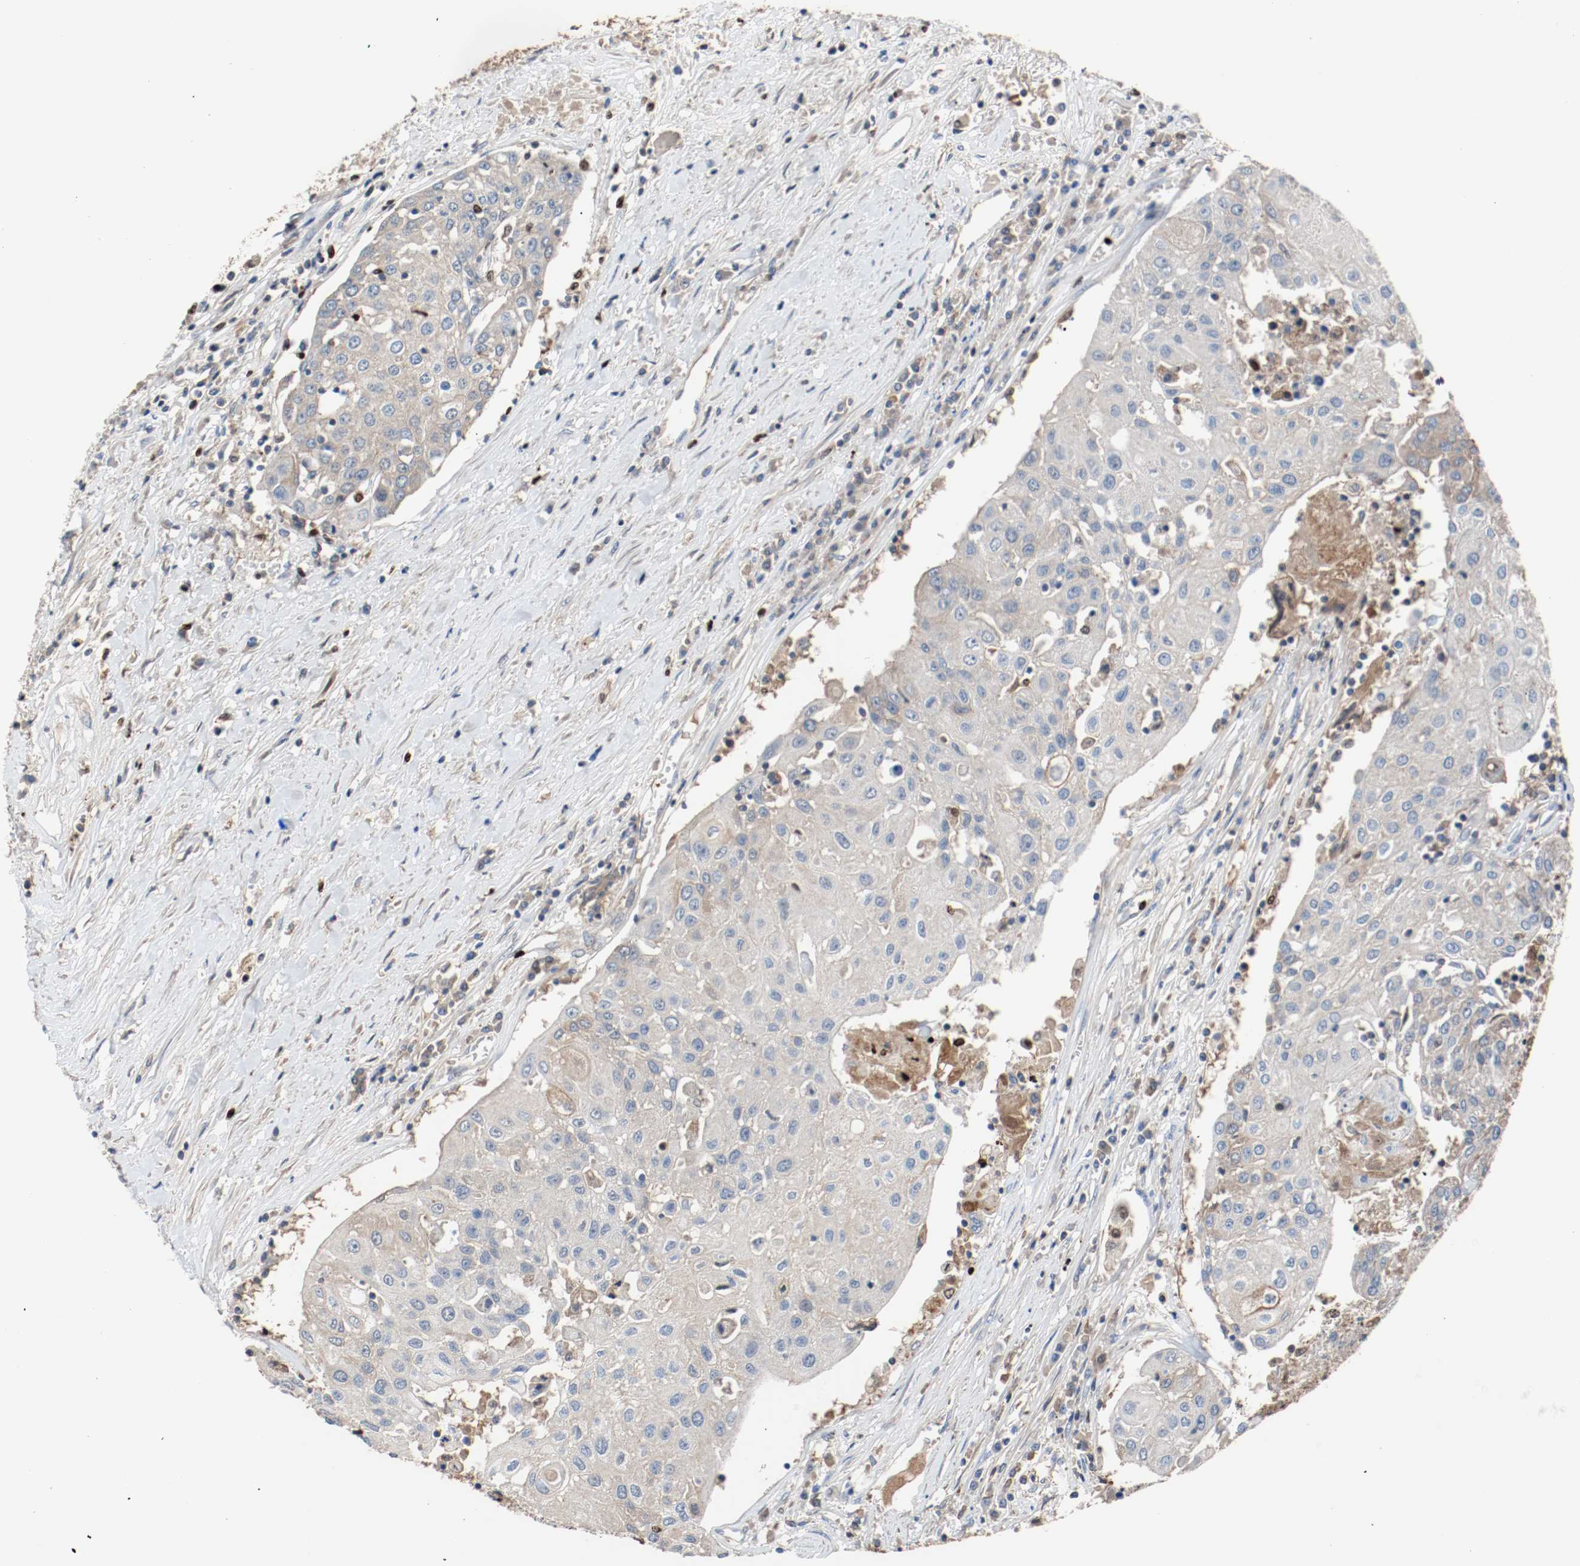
{"staining": {"intensity": "negative", "quantity": "none", "location": "none"}, "tissue": "urothelial cancer", "cell_type": "Tumor cells", "image_type": "cancer", "snomed": [{"axis": "morphology", "description": "Urothelial carcinoma, High grade"}, {"axis": "topography", "description": "Urinary bladder"}], "caption": "Tumor cells show no significant staining in urothelial carcinoma (high-grade). (Brightfield microscopy of DAB immunohistochemistry at high magnification).", "gene": "BLK", "patient": {"sex": "female", "age": 85}}